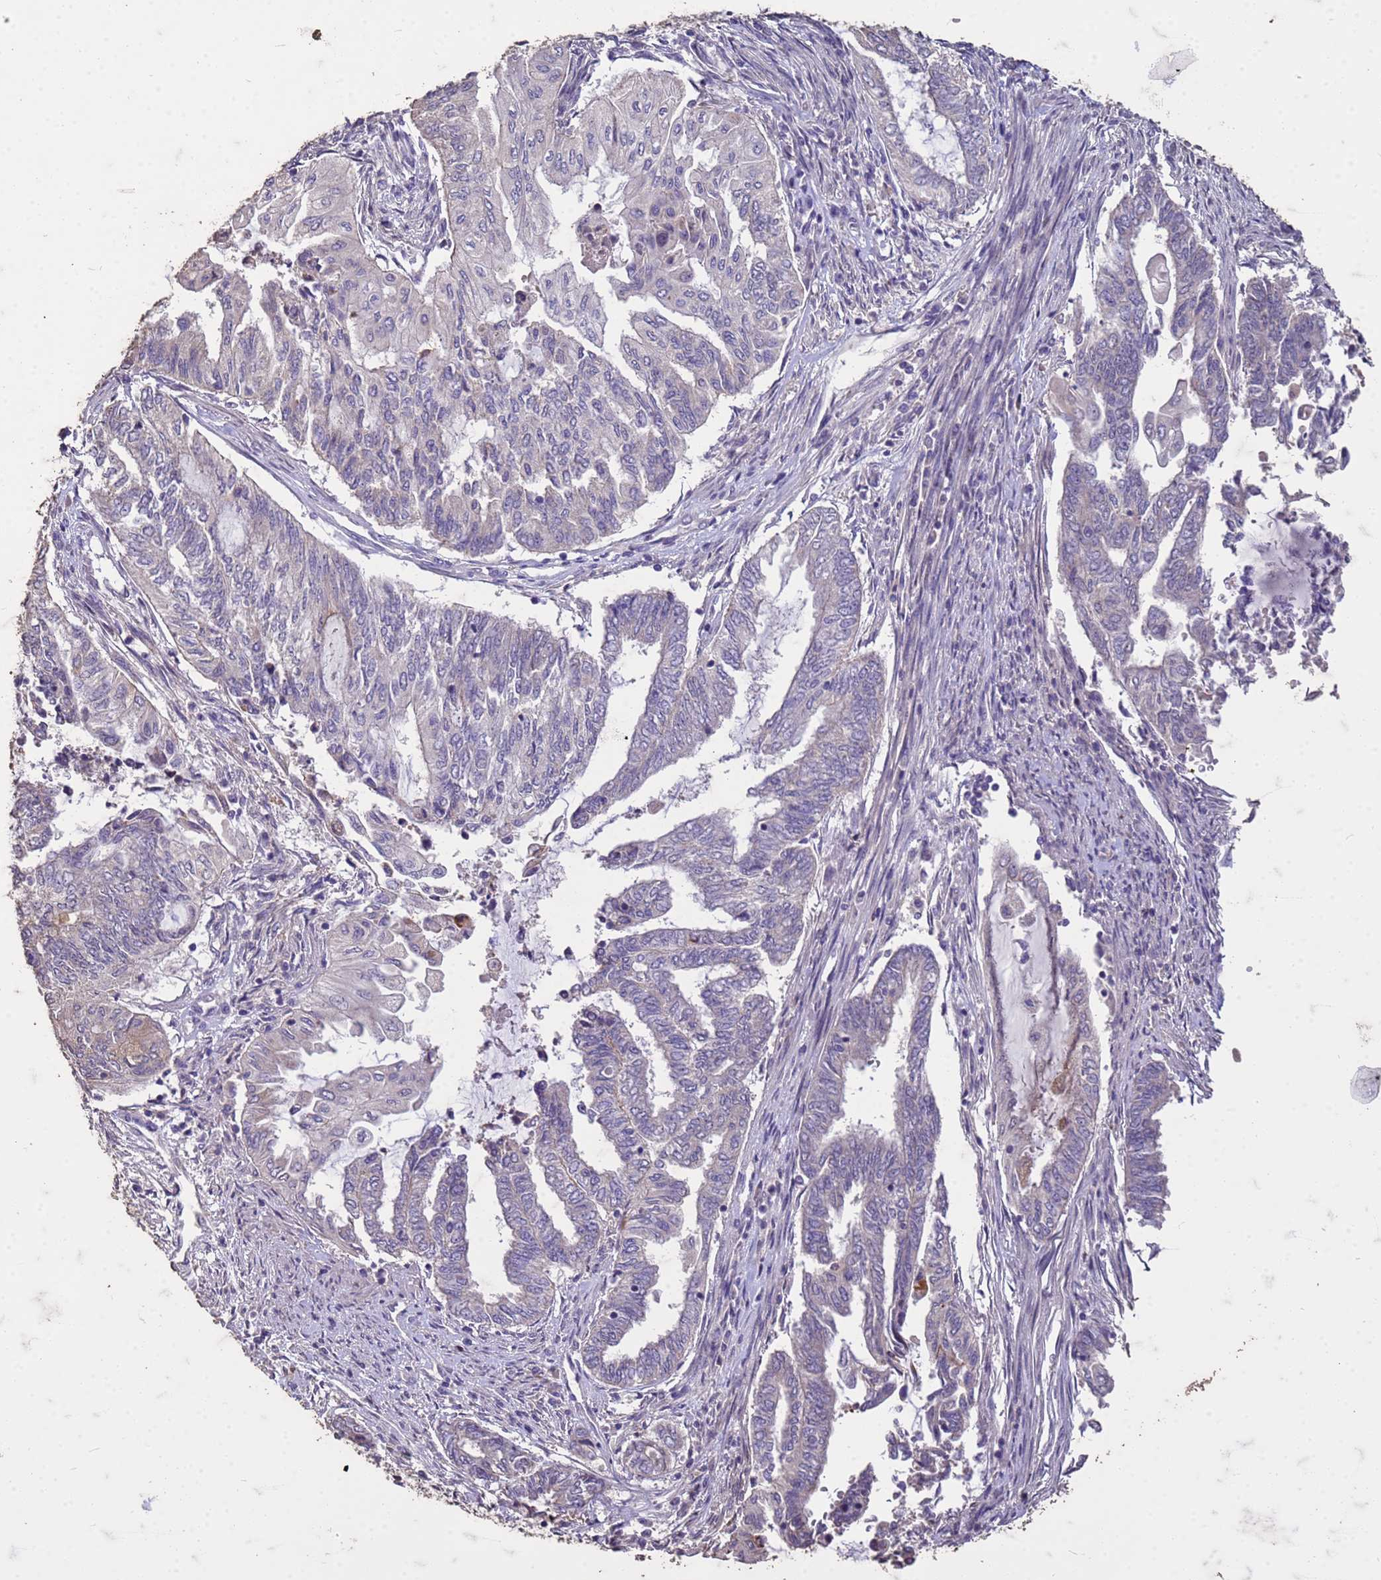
{"staining": {"intensity": "moderate", "quantity": "<25%", "location": "cytoplasmic/membranous"}, "tissue": "endometrial cancer", "cell_type": "Tumor cells", "image_type": "cancer", "snomed": [{"axis": "morphology", "description": "Adenocarcinoma, NOS"}, {"axis": "topography", "description": "Uterus"}, {"axis": "topography", "description": "Endometrium"}], "caption": "Endometrial adenocarcinoma tissue displays moderate cytoplasmic/membranous expression in about <25% of tumor cells, visualized by immunohistochemistry. Immunohistochemistry (ihc) stains the protein in brown and the nuclei are stained blue.", "gene": "FAM184B", "patient": {"sex": "female", "age": 70}}